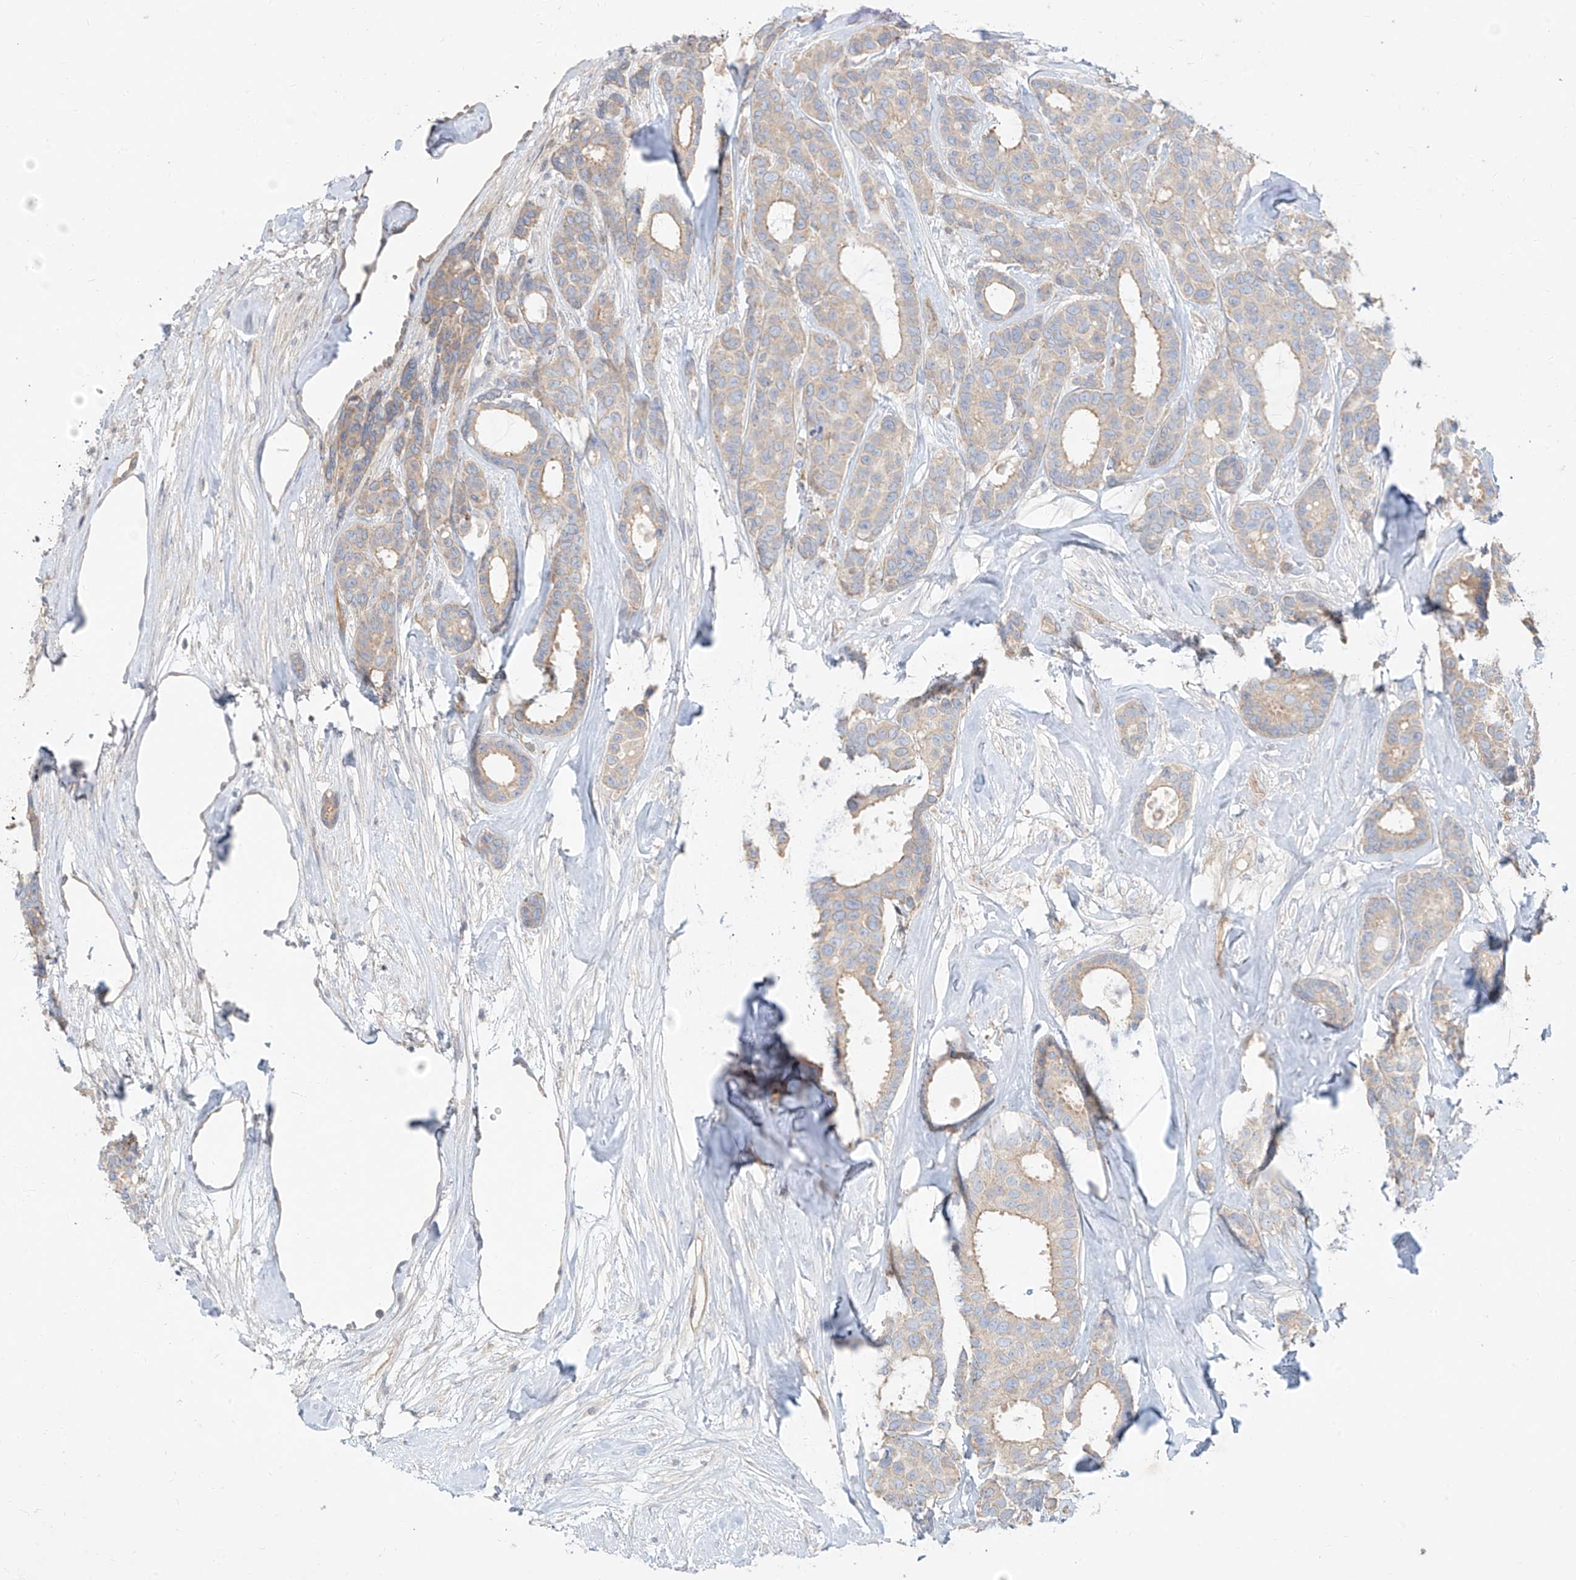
{"staining": {"intensity": "weak", "quantity": "<25%", "location": "cytoplasmic/membranous"}, "tissue": "breast cancer", "cell_type": "Tumor cells", "image_type": "cancer", "snomed": [{"axis": "morphology", "description": "Duct carcinoma"}, {"axis": "topography", "description": "Breast"}], "caption": "Breast cancer was stained to show a protein in brown. There is no significant staining in tumor cells. (DAB (3,3'-diaminobenzidine) immunohistochemistry (IHC) with hematoxylin counter stain).", "gene": "EPHX4", "patient": {"sex": "female", "age": 87}}